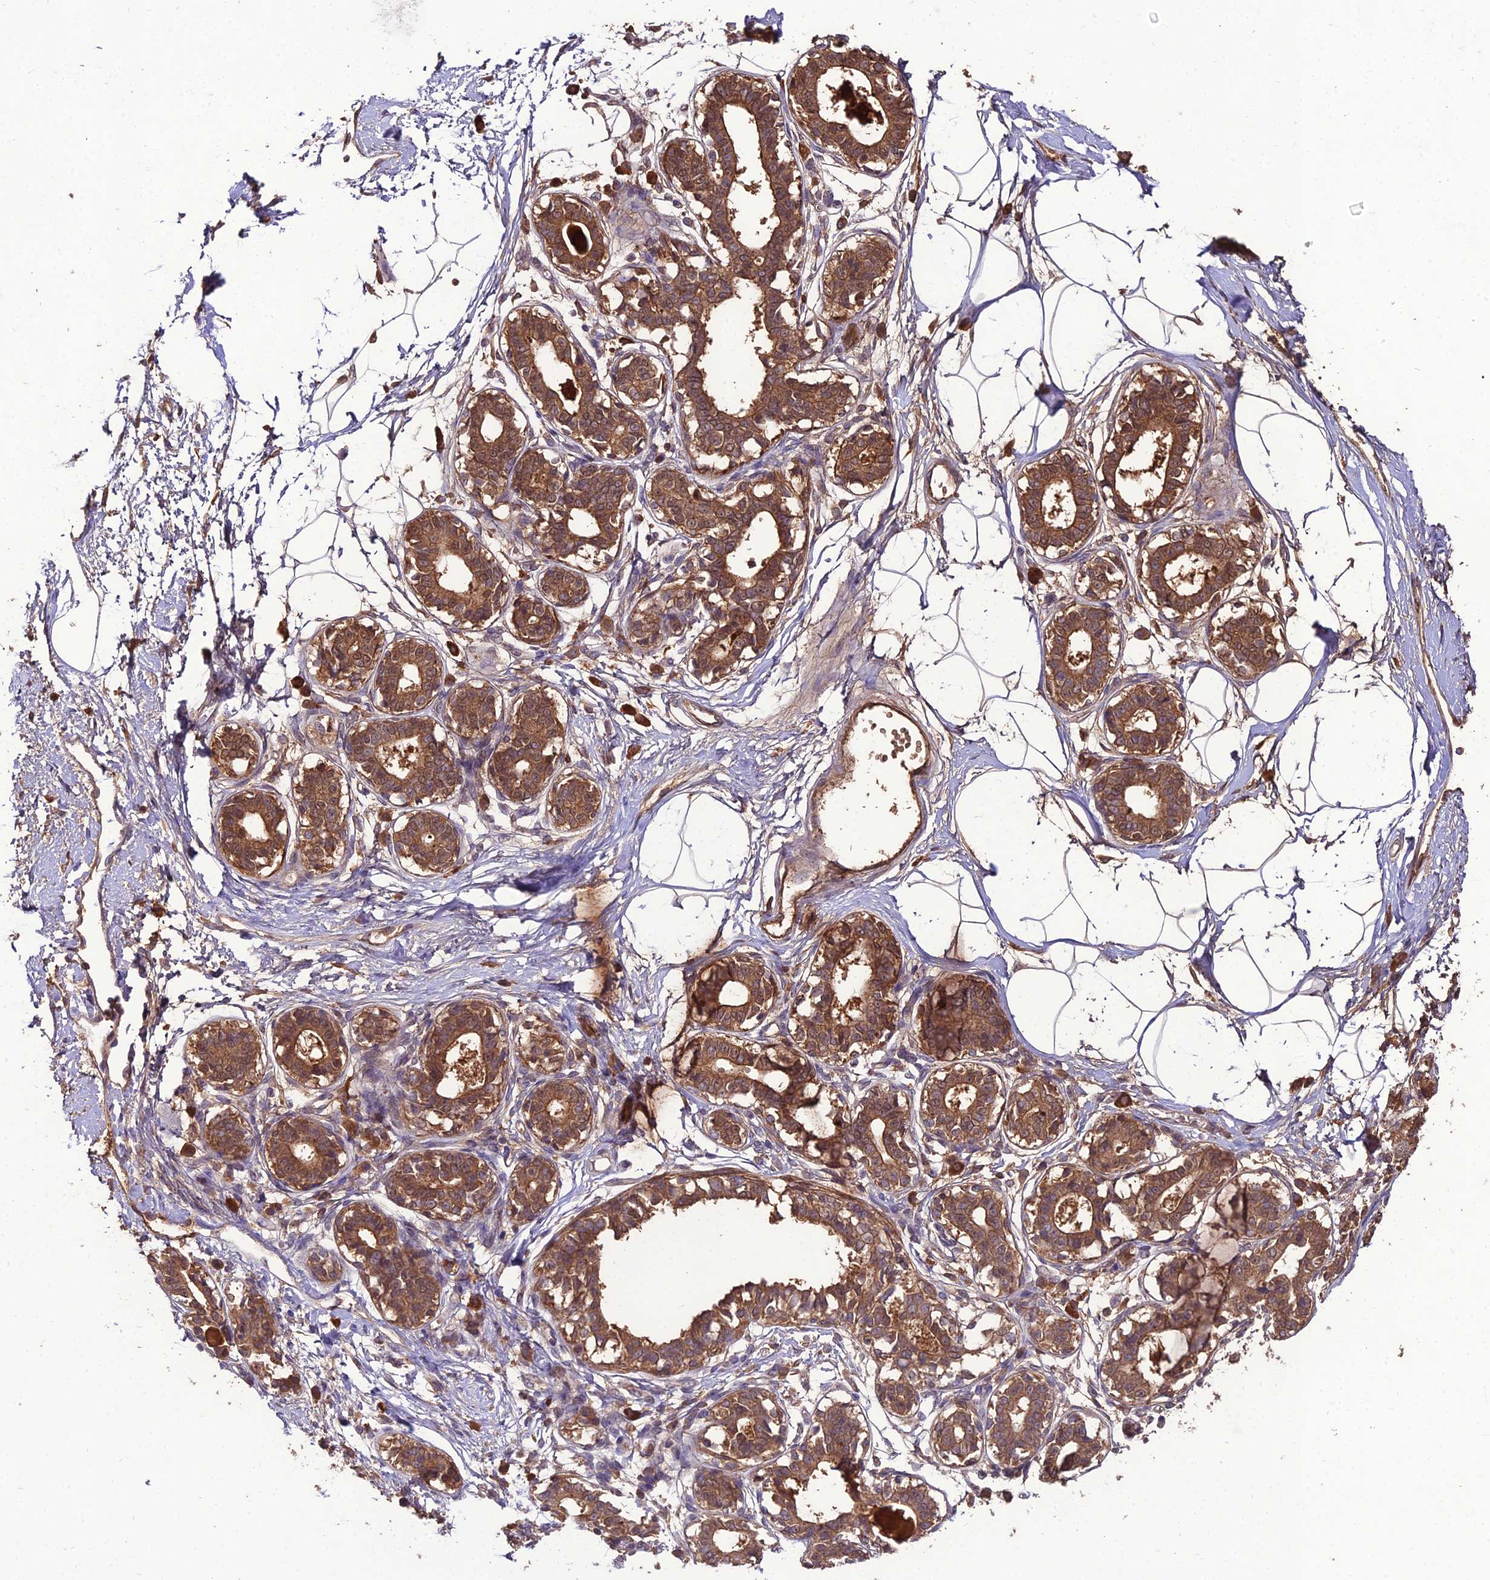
{"staining": {"intensity": "weak", "quantity": ">75%", "location": "cytoplasmic/membranous"}, "tissue": "breast", "cell_type": "Adipocytes", "image_type": "normal", "snomed": [{"axis": "morphology", "description": "Normal tissue, NOS"}, {"axis": "topography", "description": "Breast"}], "caption": "High-power microscopy captured an immunohistochemistry (IHC) image of benign breast, revealing weak cytoplasmic/membranous expression in about >75% of adipocytes.", "gene": "KCTD16", "patient": {"sex": "female", "age": 45}}